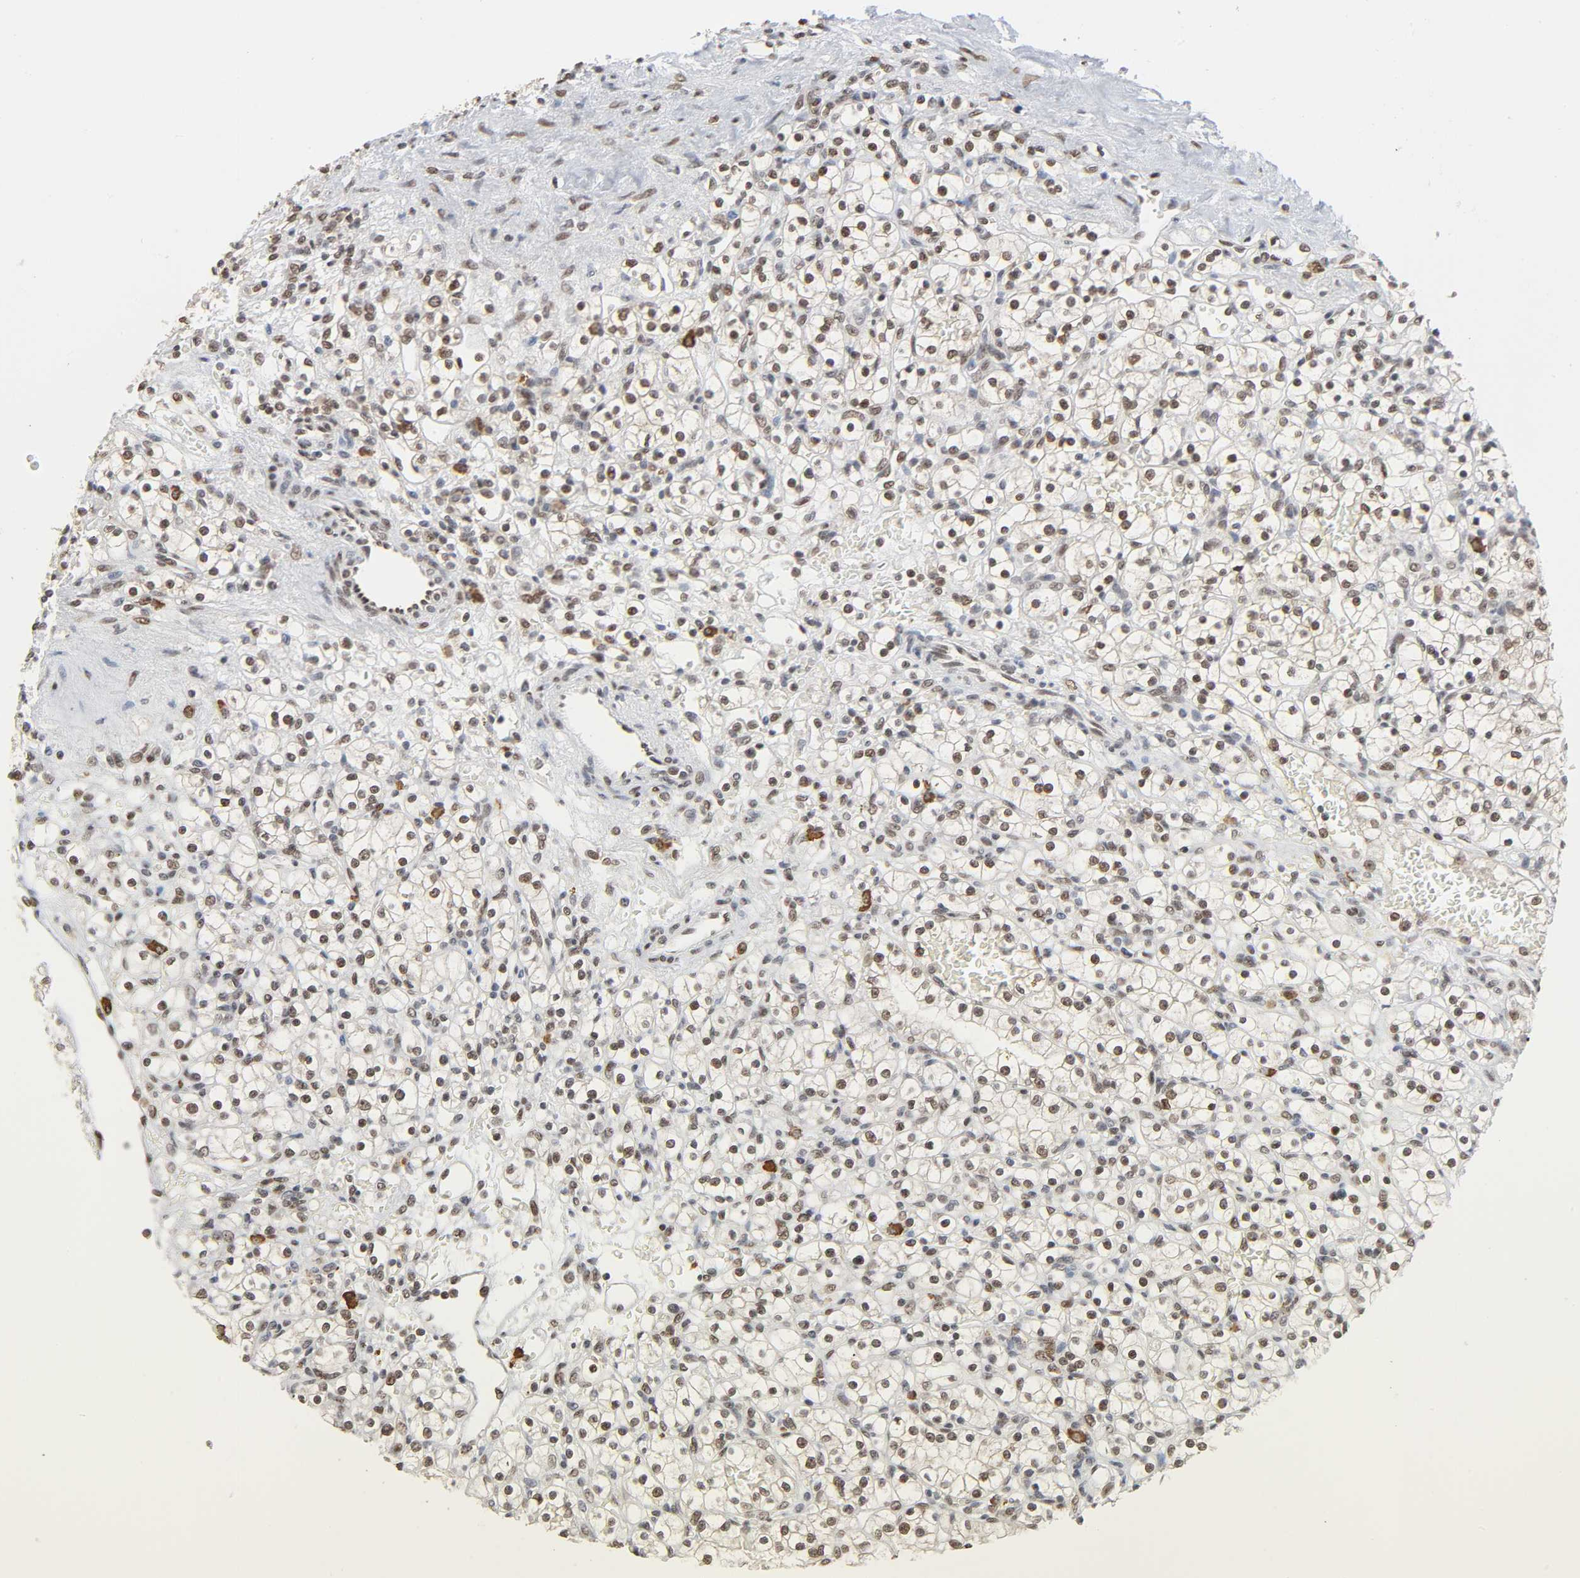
{"staining": {"intensity": "moderate", "quantity": ">75%", "location": "nuclear"}, "tissue": "renal cancer", "cell_type": "Tumor cells", "image_type": "cancer", "snomed": [{"axis": "morphology", "description": "Normal tissue, NOS"}, {"axis": "morphology", "description": "Adenocarcinoma, NOS"}, {"axis": "topography", "description": "Kidney"}], "caption": "Protein analysis of renal cancer tissue exhibits moderate nuclear positivity in approximately >75% of tumor cells.", "gene": "SUMO1", "patient": {"sex": "female", "age": 55}}